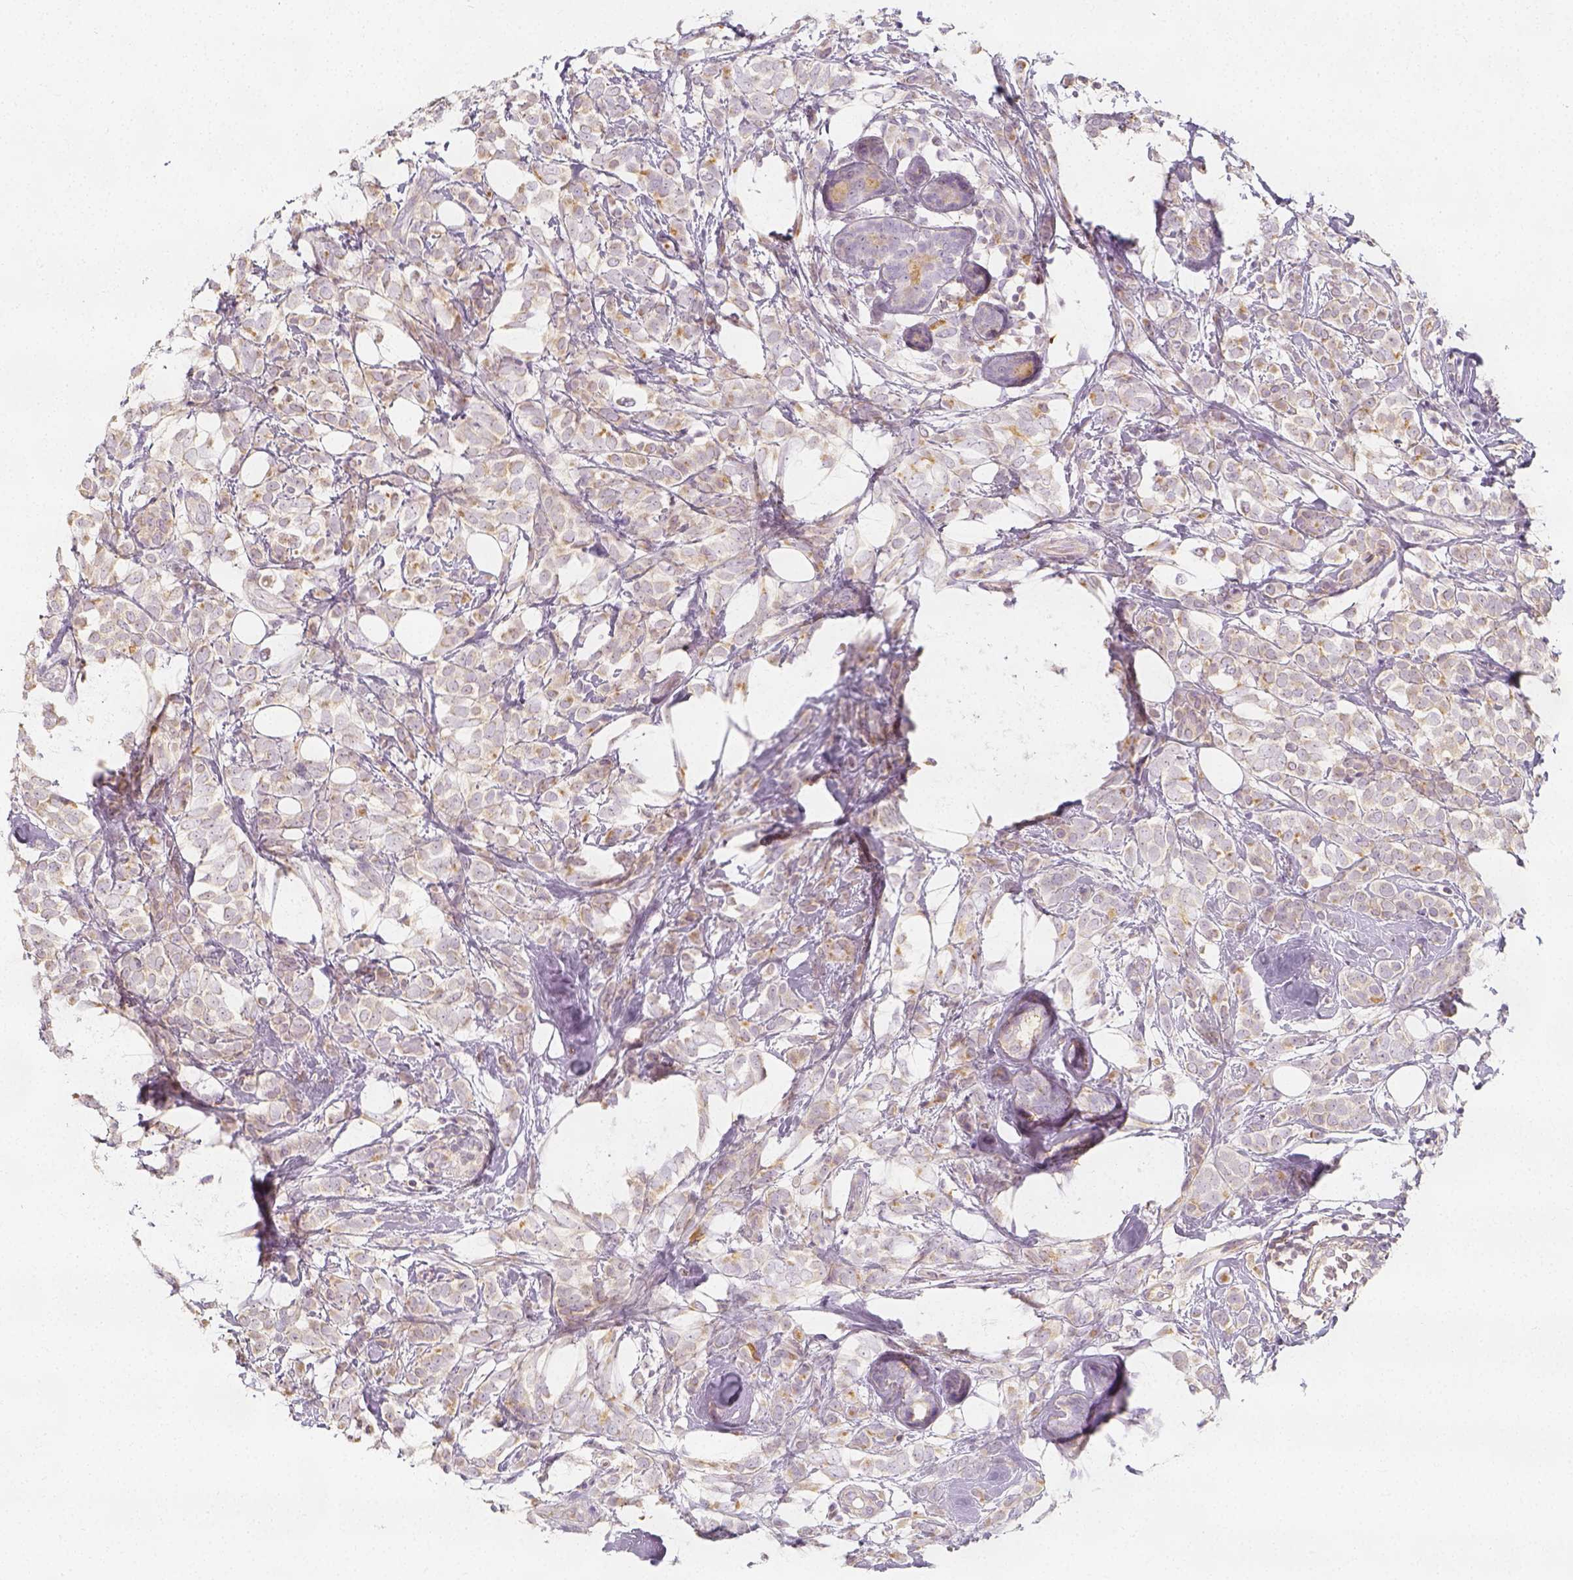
{"staining": {"intensity": "moderate", "quantity": ">75%", "location": "cytoplasmic/membranous"}, "tissue": "breast cancer", "cell_type": "Tumor cells", "image_type": "cancer", "snomed": [{"axis": "morphology", "description": "Lobular carcinoma"}, {"axis": "topography", "description": "Breast"}], "caption": "Tumor cells display medium levels of moderate cytoplasmic/membranous expression in about >75% of cells in human breast lobular carcinoma.", "gene": "PTPRJ", "patient": {"sex": "female", "age": 49}}